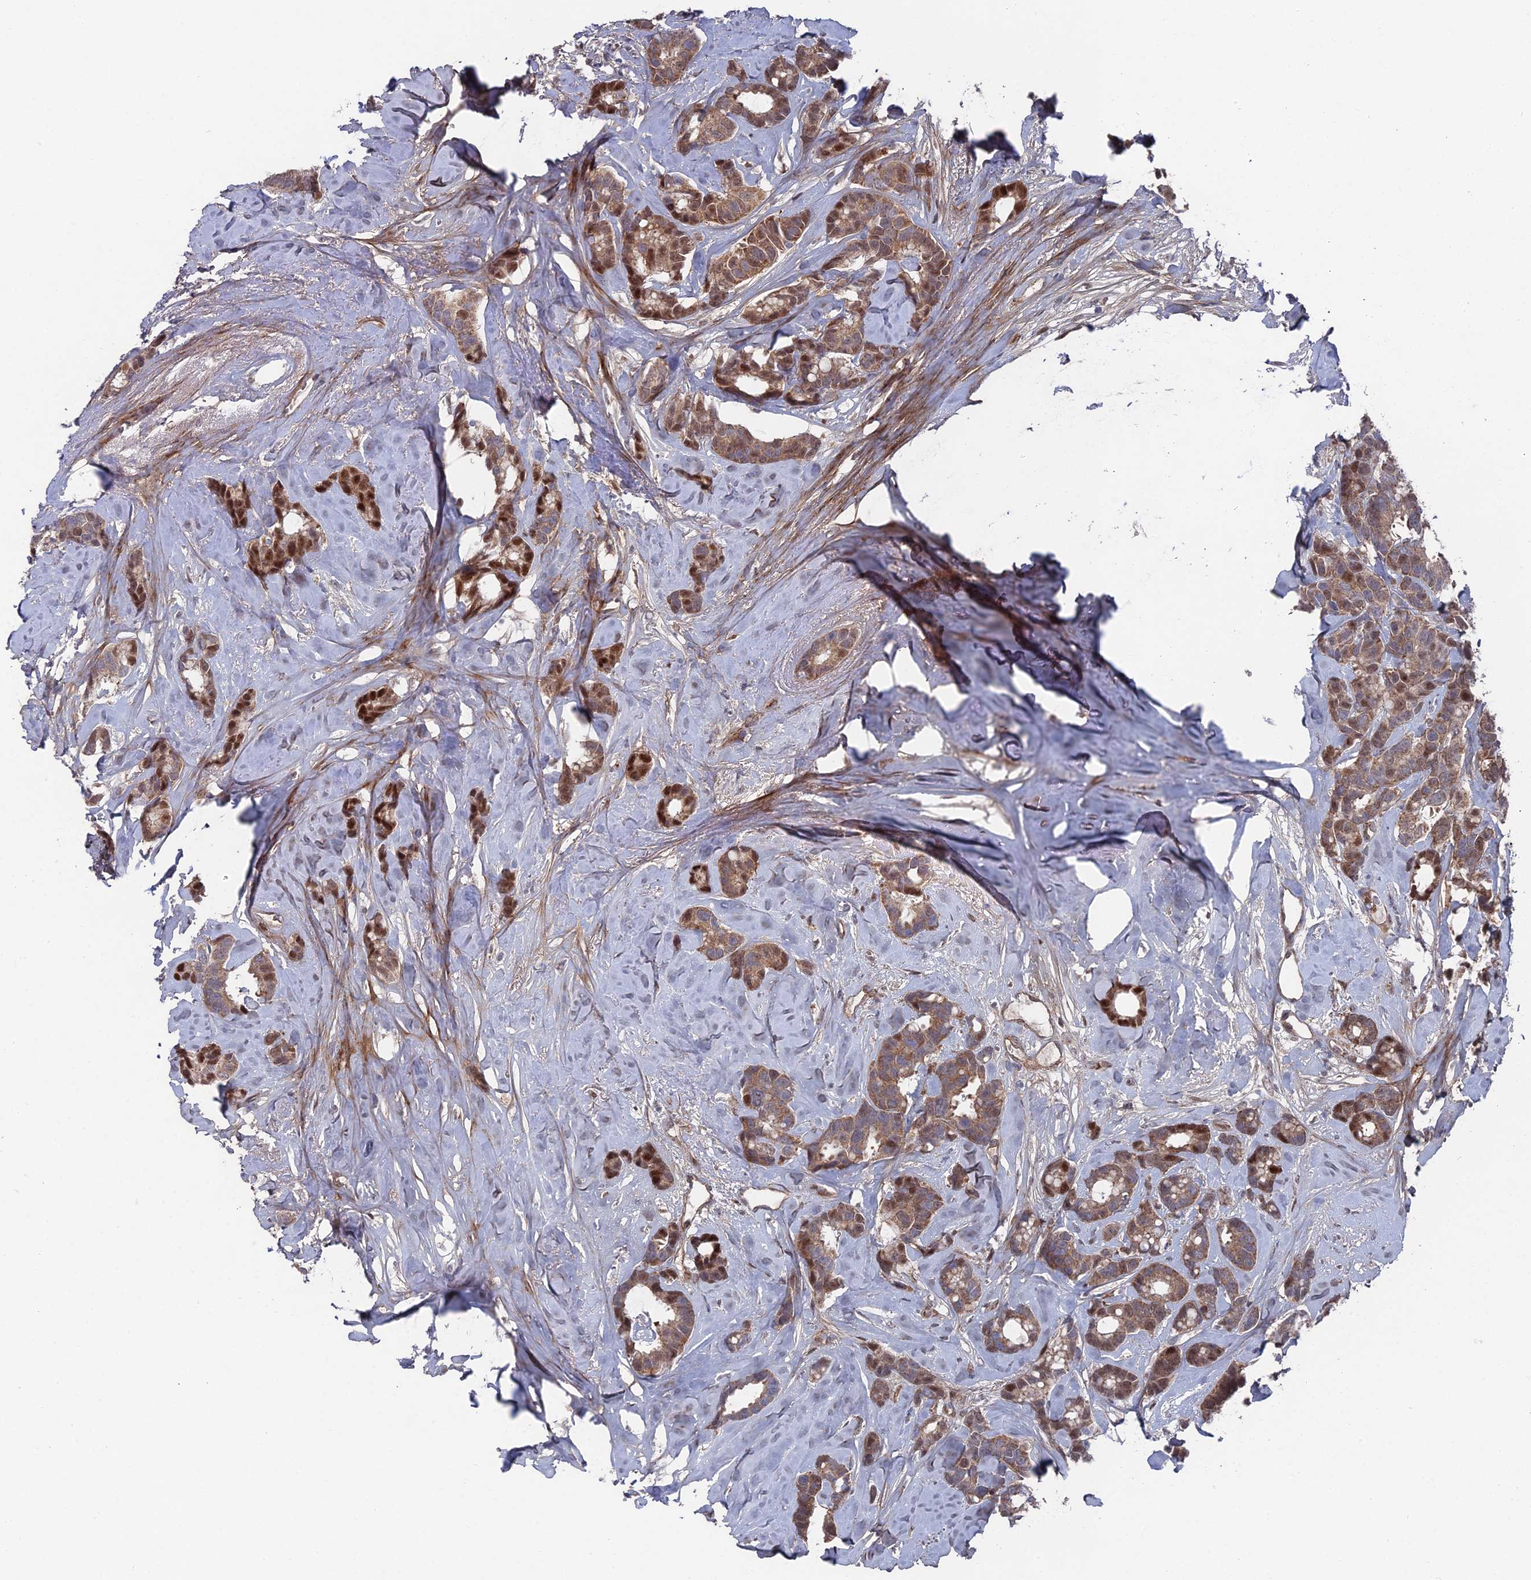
{"staining": {"intensity": "moderate", "quantity": ">75%", "location": "cytoplasmic/membranous,nuclear"}, "tissue": "breast cancer", "cell_type": "Tumor cells", "image_type": "cancer", "snomed": [{"axis": "morphology", "description": "Duct carcinoma"}, {"axis": "topography", "description": "Breast"}], "caption": "This photomicrograph shows immunohistochemistry (IHC) staining of human infiltrating ductal carcinoma (breast), with medium moderate cytoplasmic/membranous and nuclear expression in about >75% of tumor cells.", "gene": "UNC5D", "patient": {"sex": "female", "age": 87}}